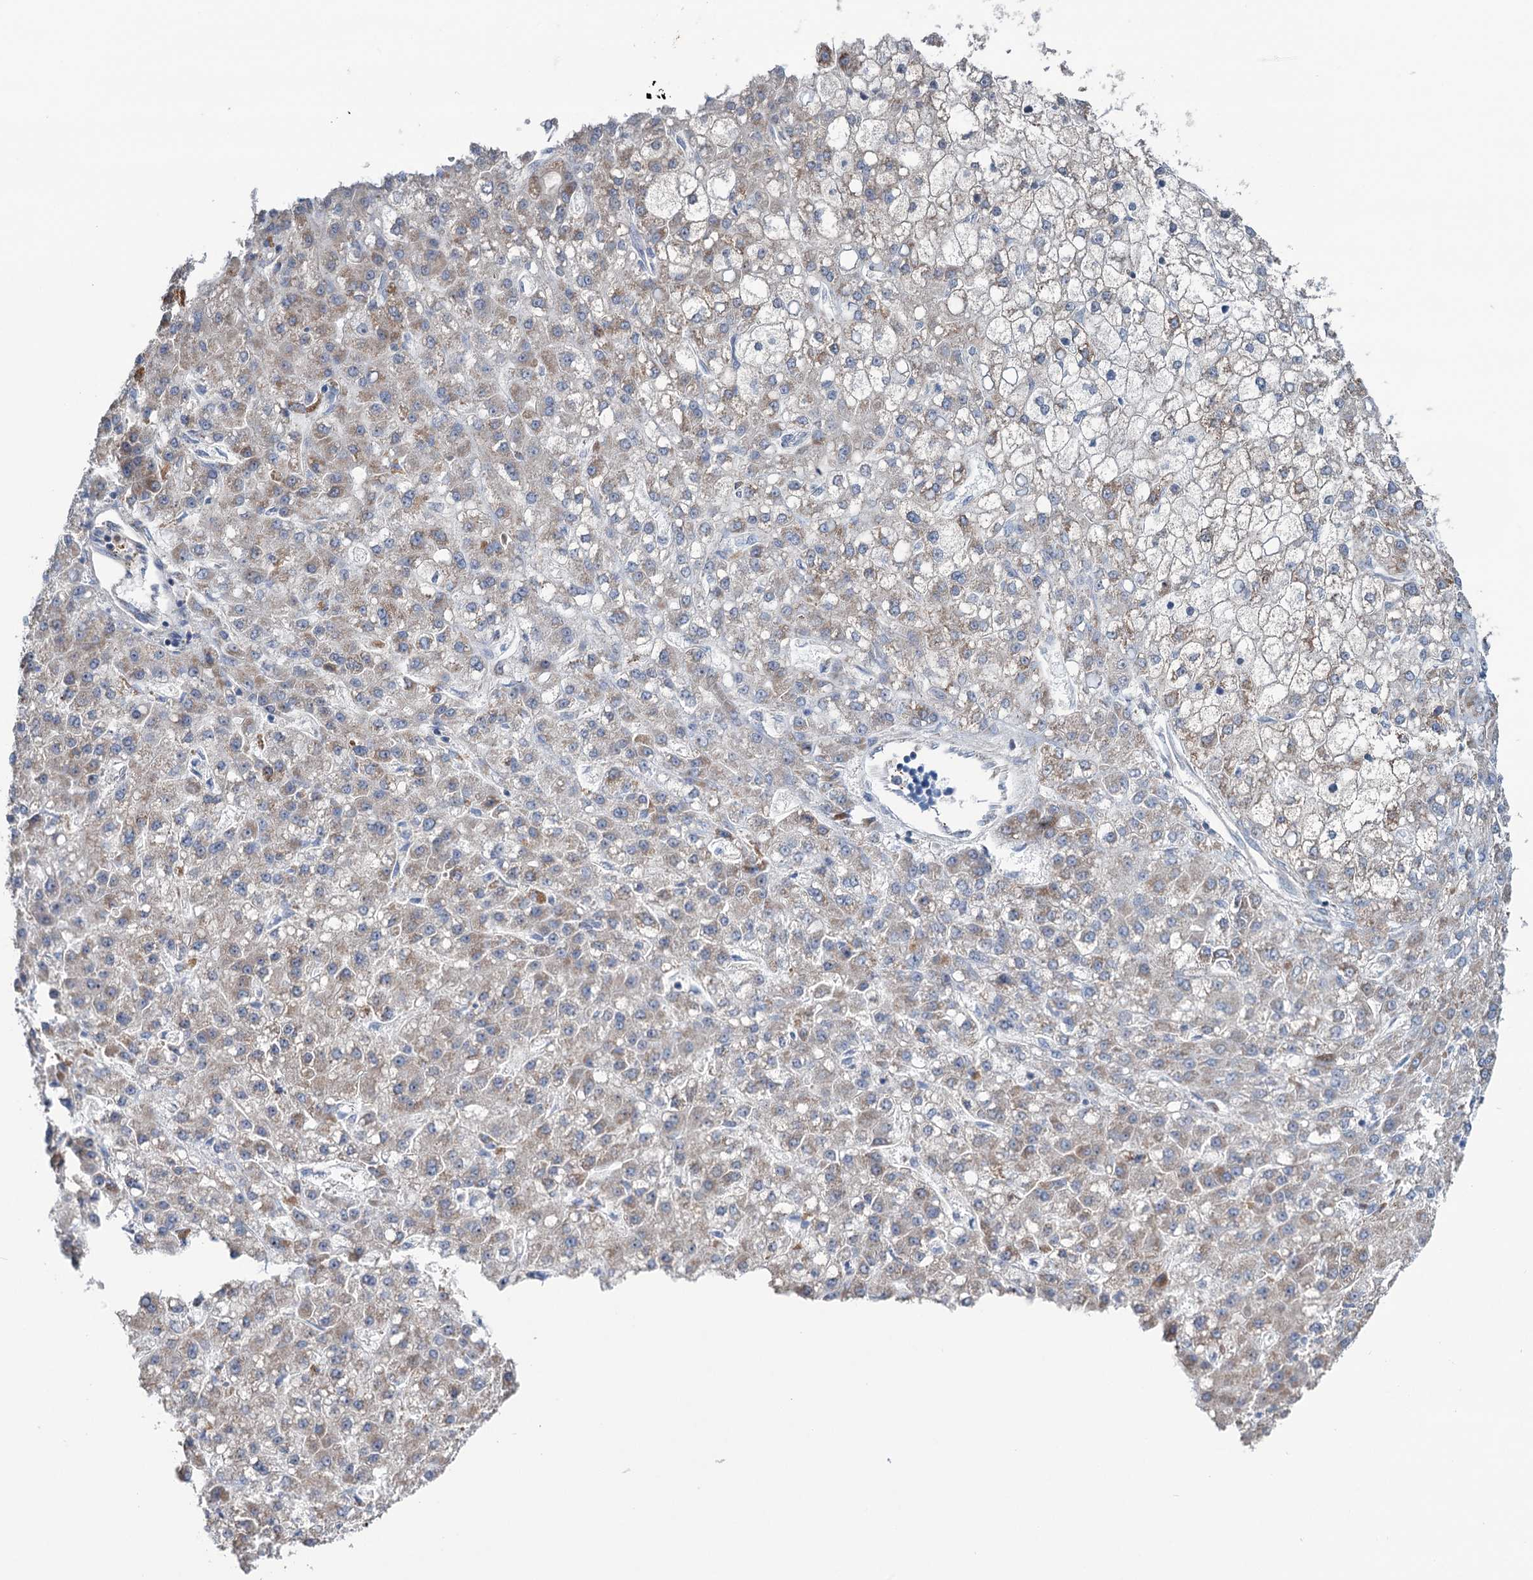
{"staining": {"intensity": "weak", "quantity": "25%-75%", "location": "cytoplasmic/membranous"}, "tissue": "liver cancer", "cell_type": "Tumor cells", "image_type": "cancer", "snomed": [{"axis": "morphology", "description": "Carcinoma, Hepatocellular, NOS"}, {"axis": "topography", "description": "Liver"}], "caption": "Human liver cancer stained for a protein (brown) displays weak cytoplasmic/membranous positive expression in about 25%-75% of tumor cells.", "gene": "HTR3B", "patient": {"sex": "male", "age": 67}}